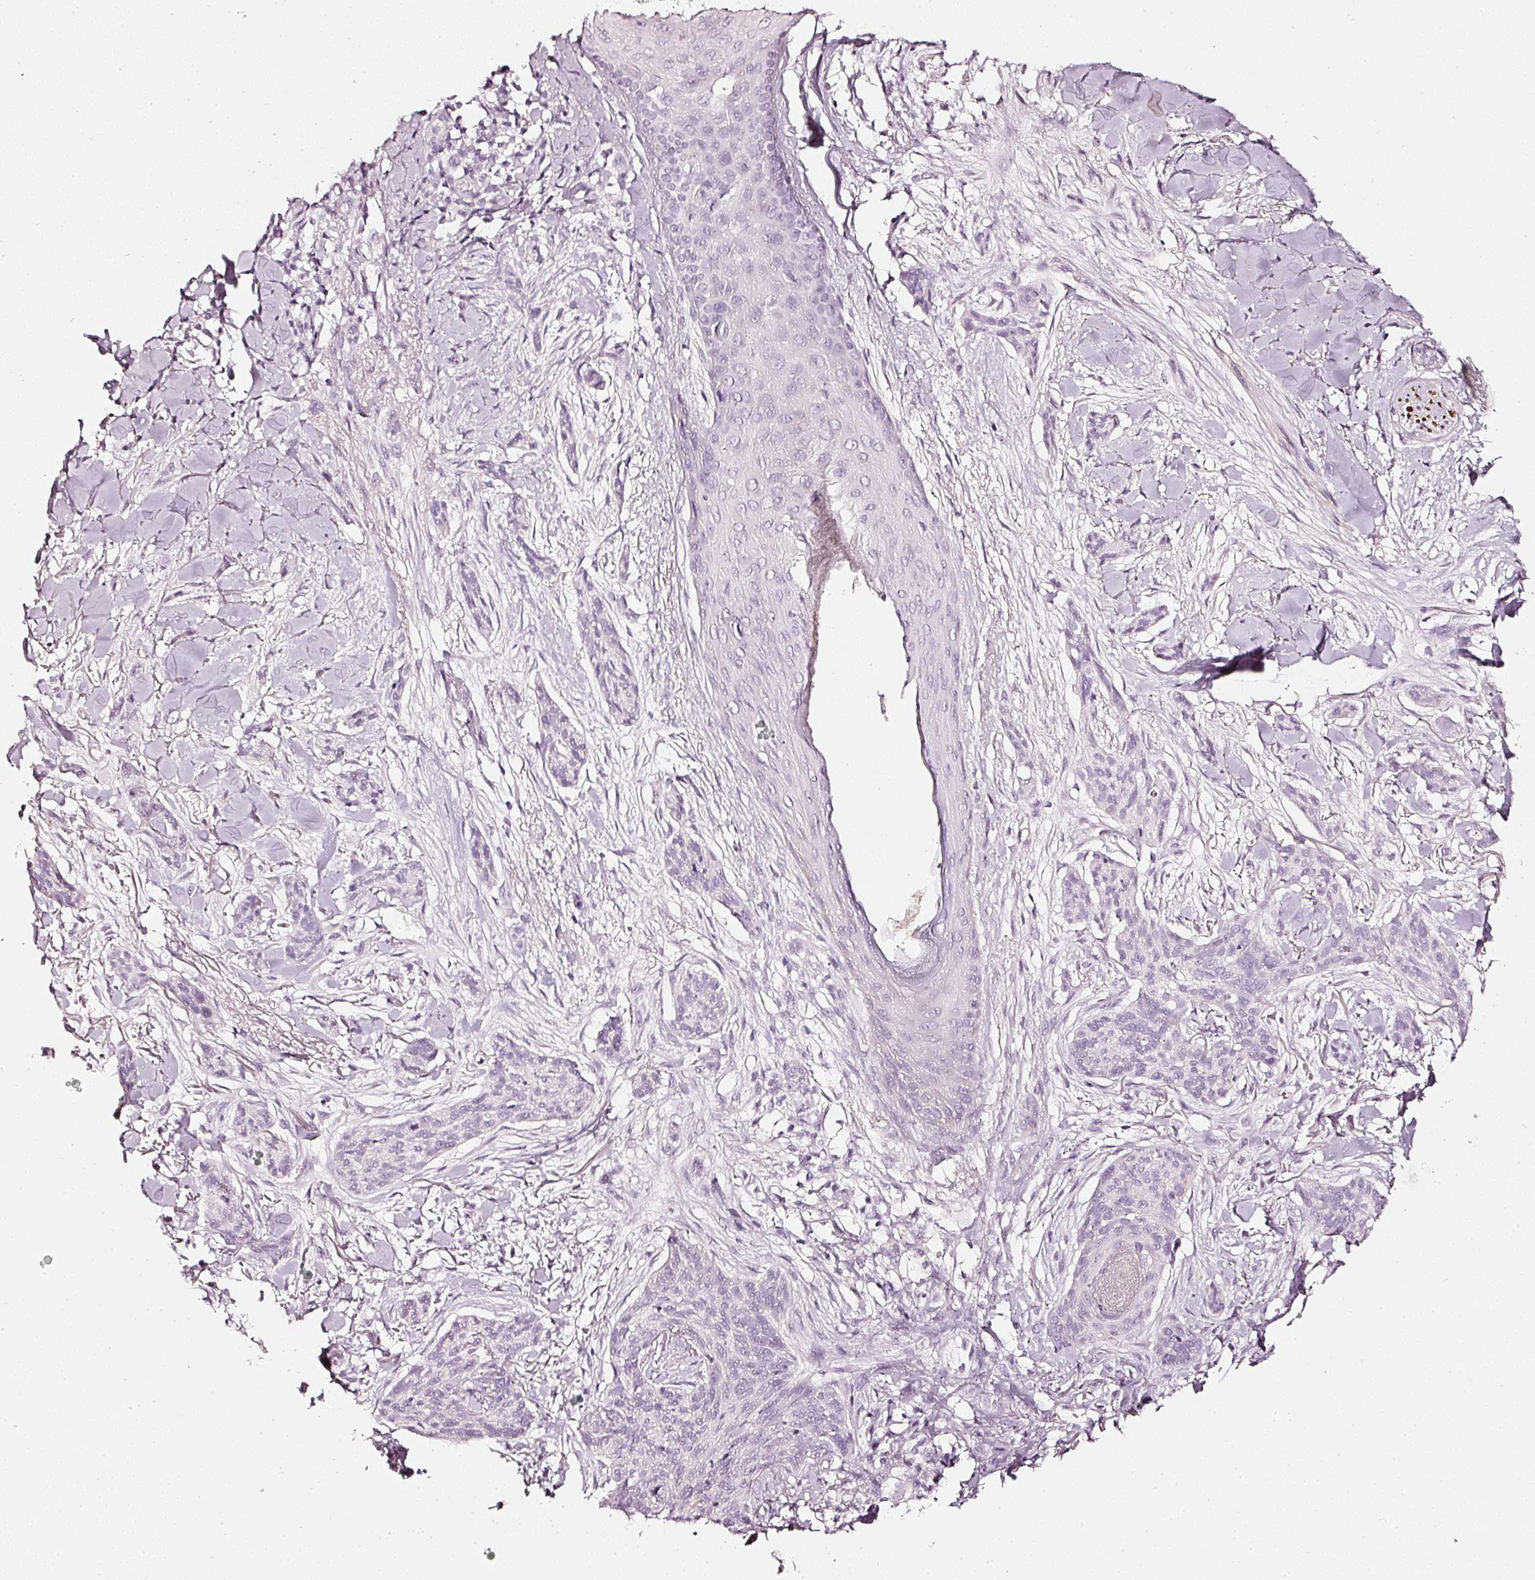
{"staining": {"intensity": "negative", "quantity": "none", "location": "none"}, "tissue": "skin cancer", "cell_type": "Tumor cells", "image_type": "cancer", "snomed": [{"axis": "morphology", "description": "Basal cell carcinoma"}, {"axis": "topography", "description": "Skin"}], "caption": "Immunohistochemical staining of human skin cancer displays no significant staining in tumor cells.", "gene": "CNP", "patient": {"sex": "male", "age": 52}}